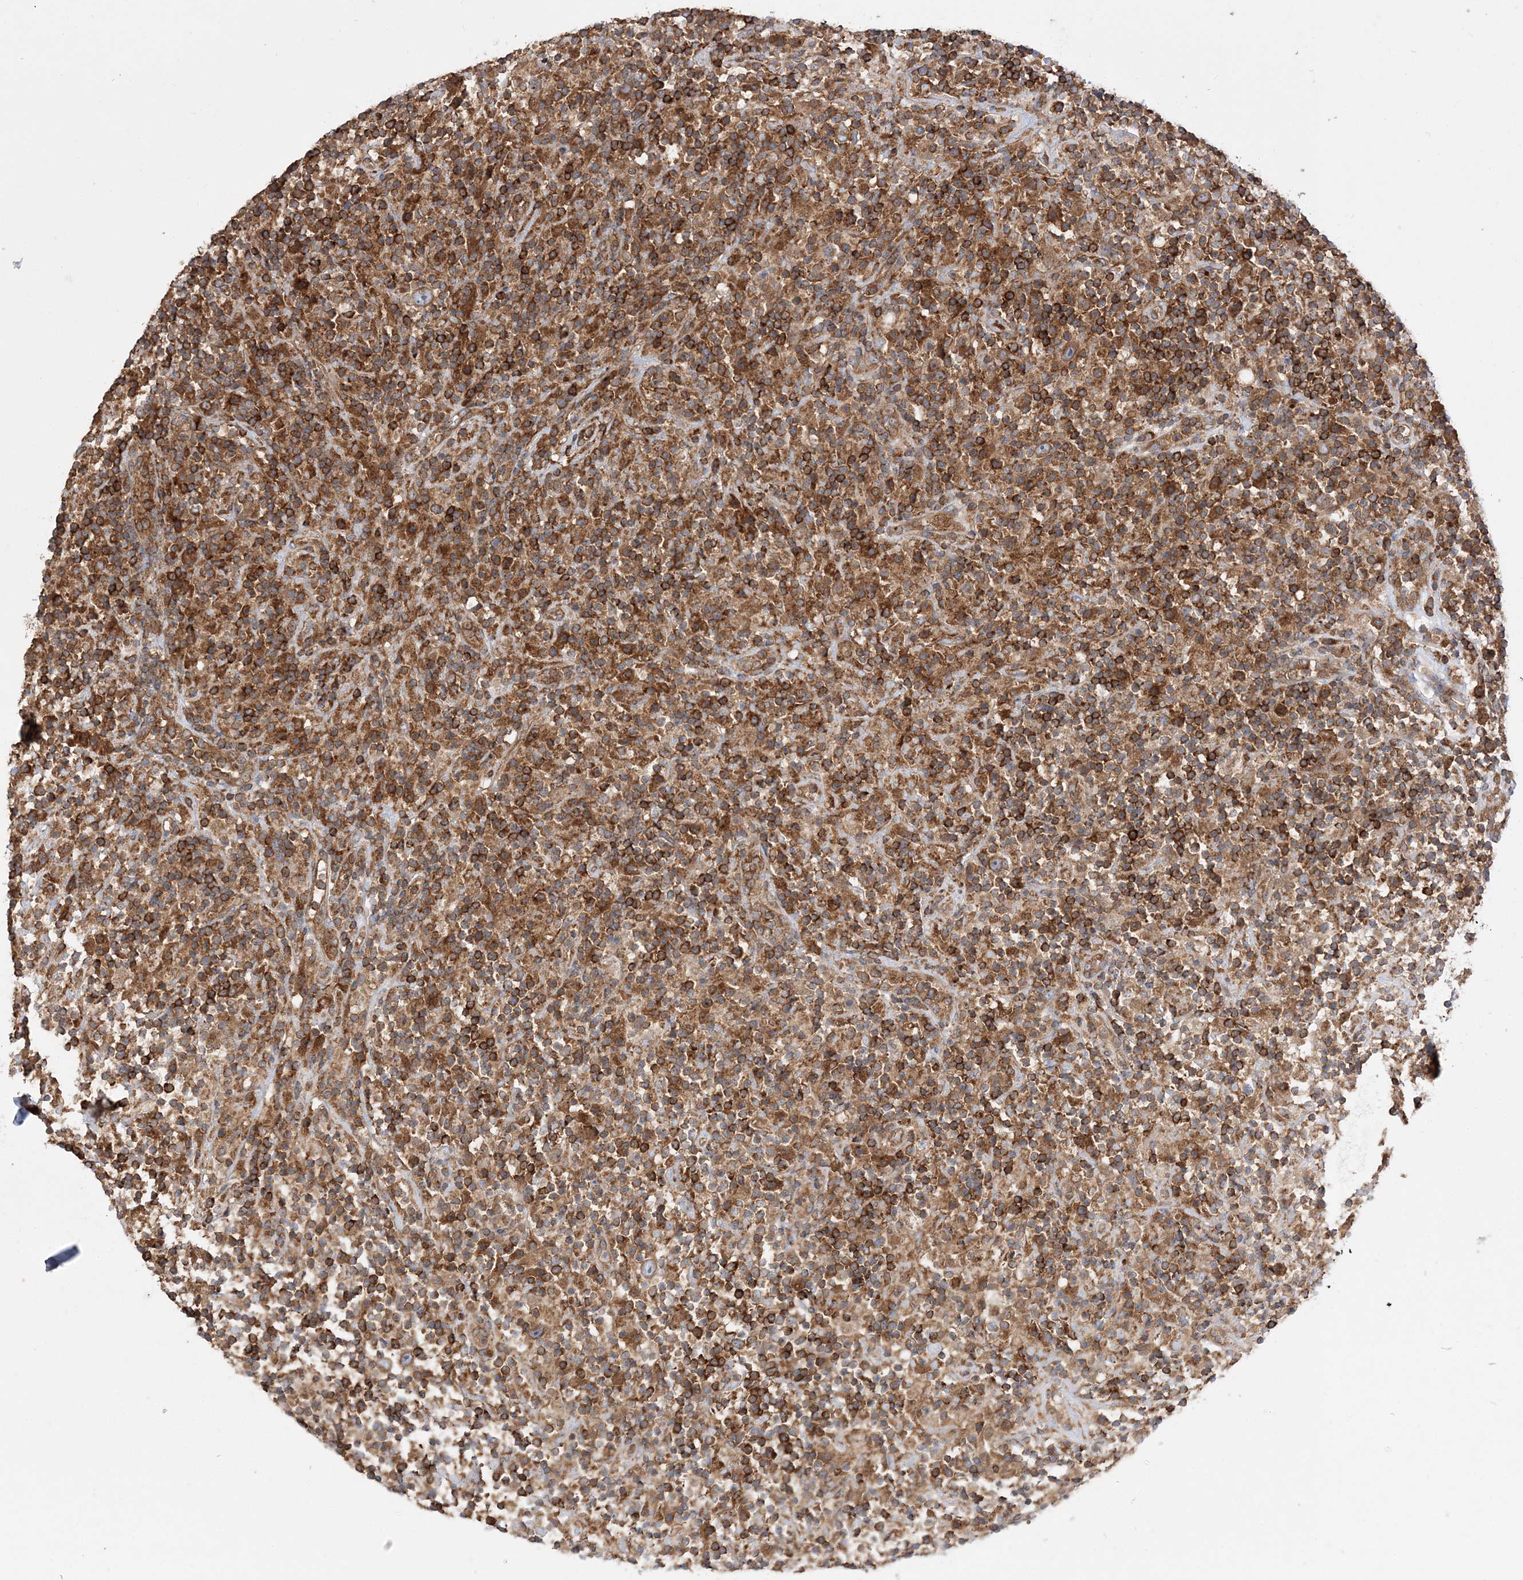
{"staining": {"intensity": "moderate", "quantity": ">75%", "location": "cytoplasmic/membranous"}, "tissue": "lymphoma", "cell_type": "Tumor cells", "image_type": "cancer", "snomed": [{"axis": "morphology", "description": "Hodgkin's disease, NOS"}, {"axis": "topography", "description": "Lymph node"}], "caption": "Hodgkin's disease stained with a protein marker demonstrates moderate staining in tumor cells.", "gene": "TBC1D5", "patient": {"sex": "male", "age": 70}}